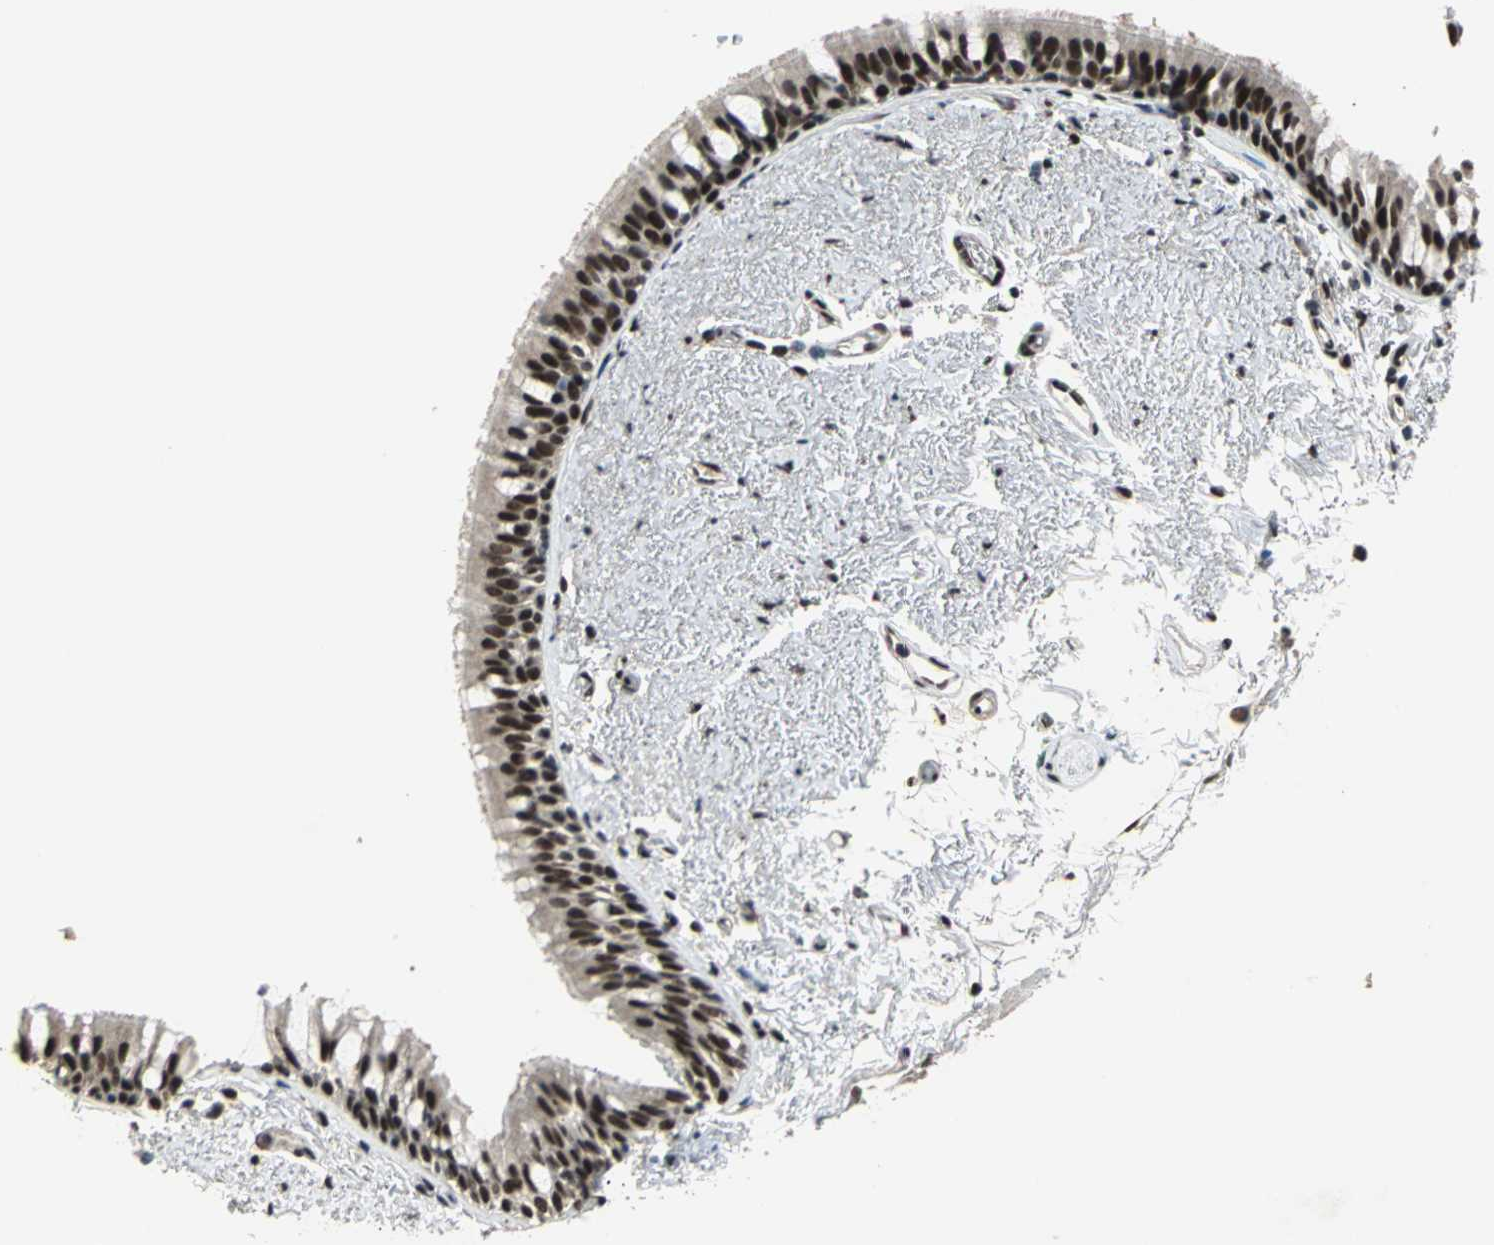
{"staining": {"intensity": "strong", "quantity": ">75%", "location": "nuclear"}, "tissue": "bronchus", "cell_type": "Respiratory epithelial cells", "image_type": "normal", "snomed": [{"axis": "morphology", "description": "Normal tissue, NOS"}, {"axis": "topography", "description": "Bronchus"}], "caption": "Bronchus stained with a brown dye exhibits strong nuclear positive positivity in approximately >75% of respiratory epithelial cells.", "gene": "ELF2", "patient": {"sex": "female", "age": 73}}